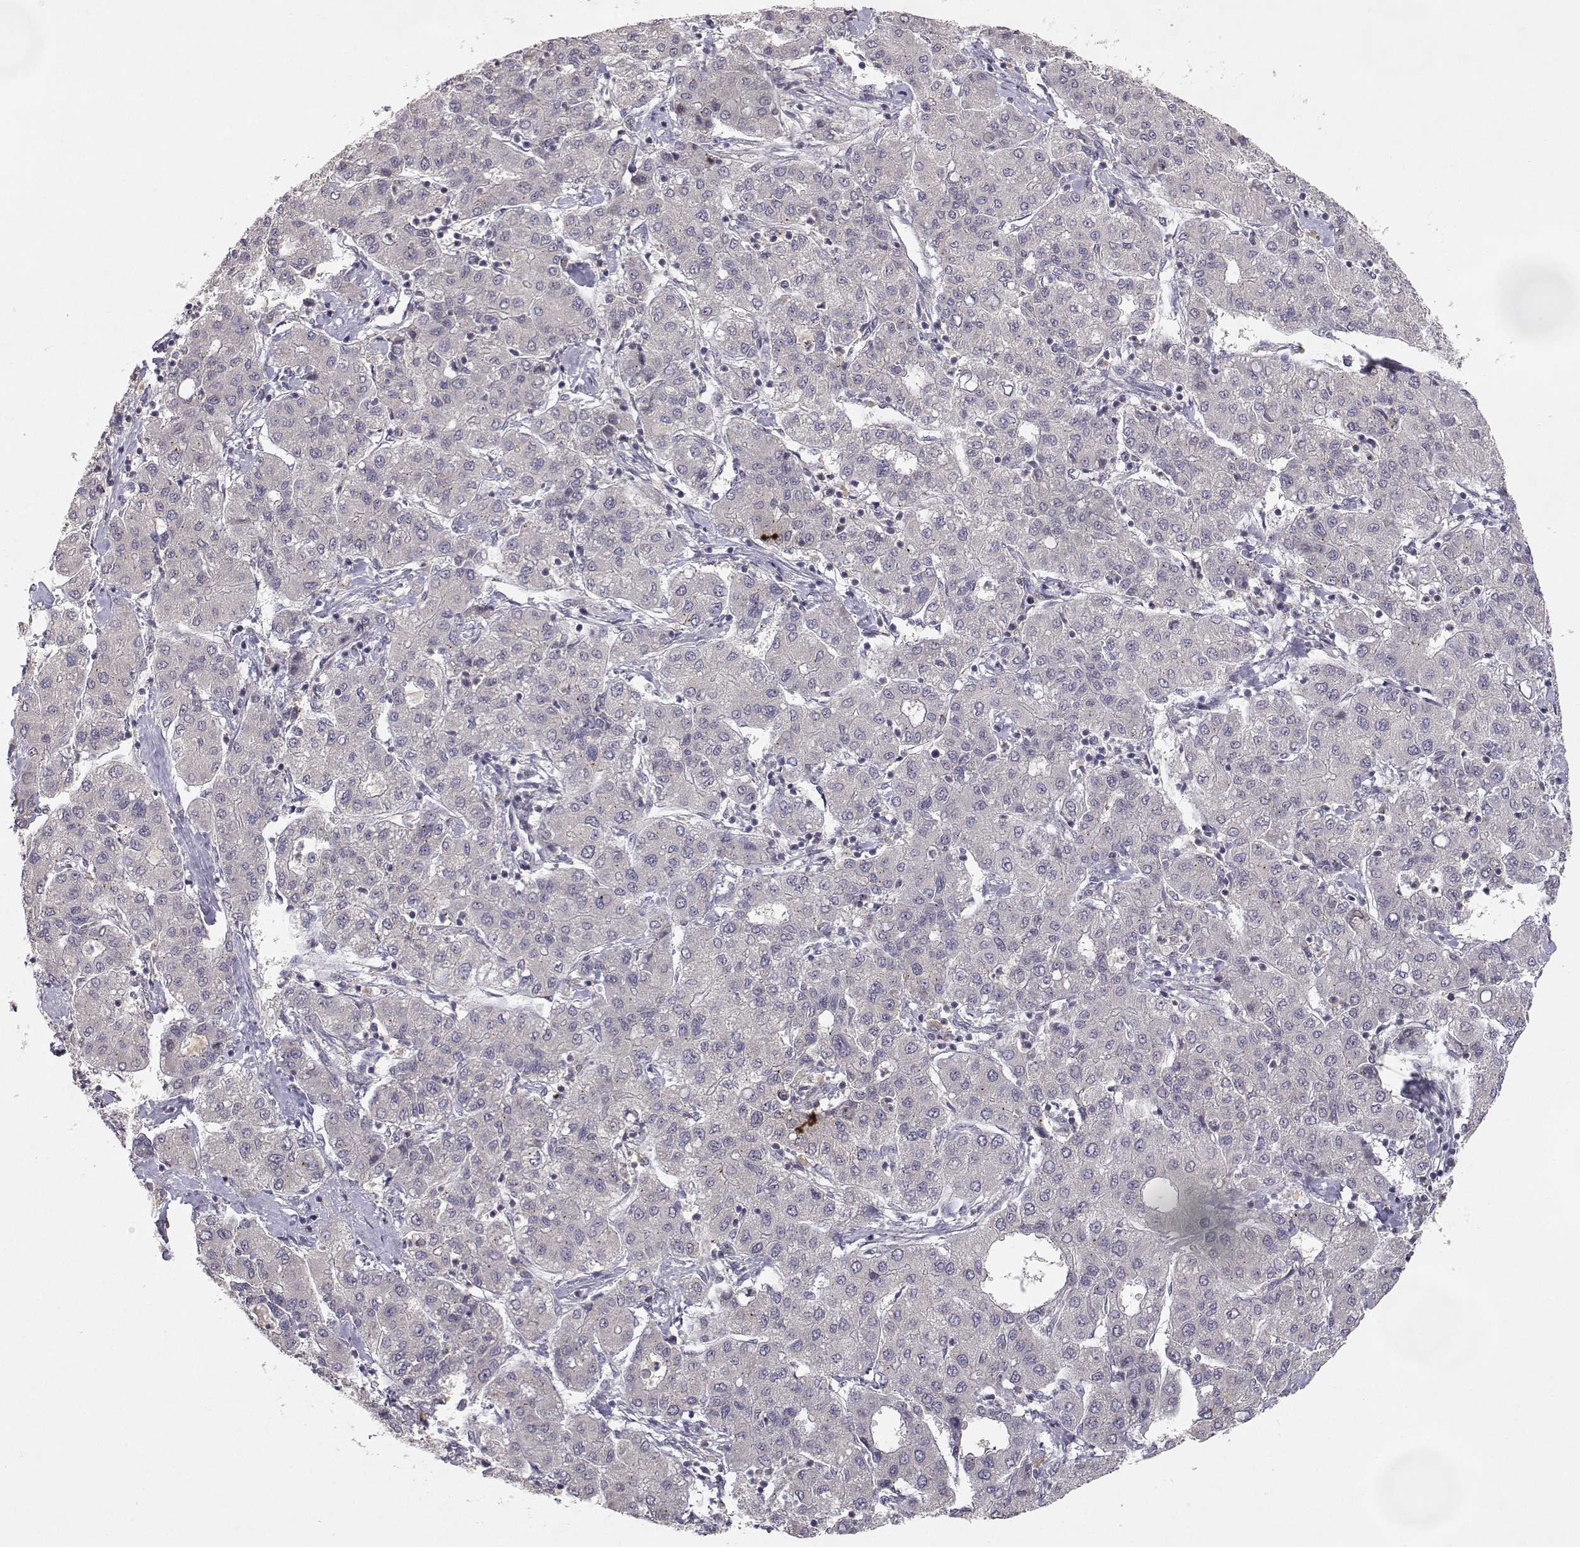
{"staining": {"intensity": "negative", "quantity": "none", "location": "none"}, "tissue": "liver cancer", "cell_type": "Tumor cells", "image_type": "cancer", "snomed": [{"axis": "morphology", "description": "Carcinoma, Hepatocellular, NOS"}, {"axis": "topography", "description": "Liver"}], "caption": "An IHC image of hepatocellular carcinoma (liver) is shown. There is no staining in tumor cells of hepatocellular carcinoma (liver).", "gene": "RAD51", "patient": {"sex": "male", "age": 65}}